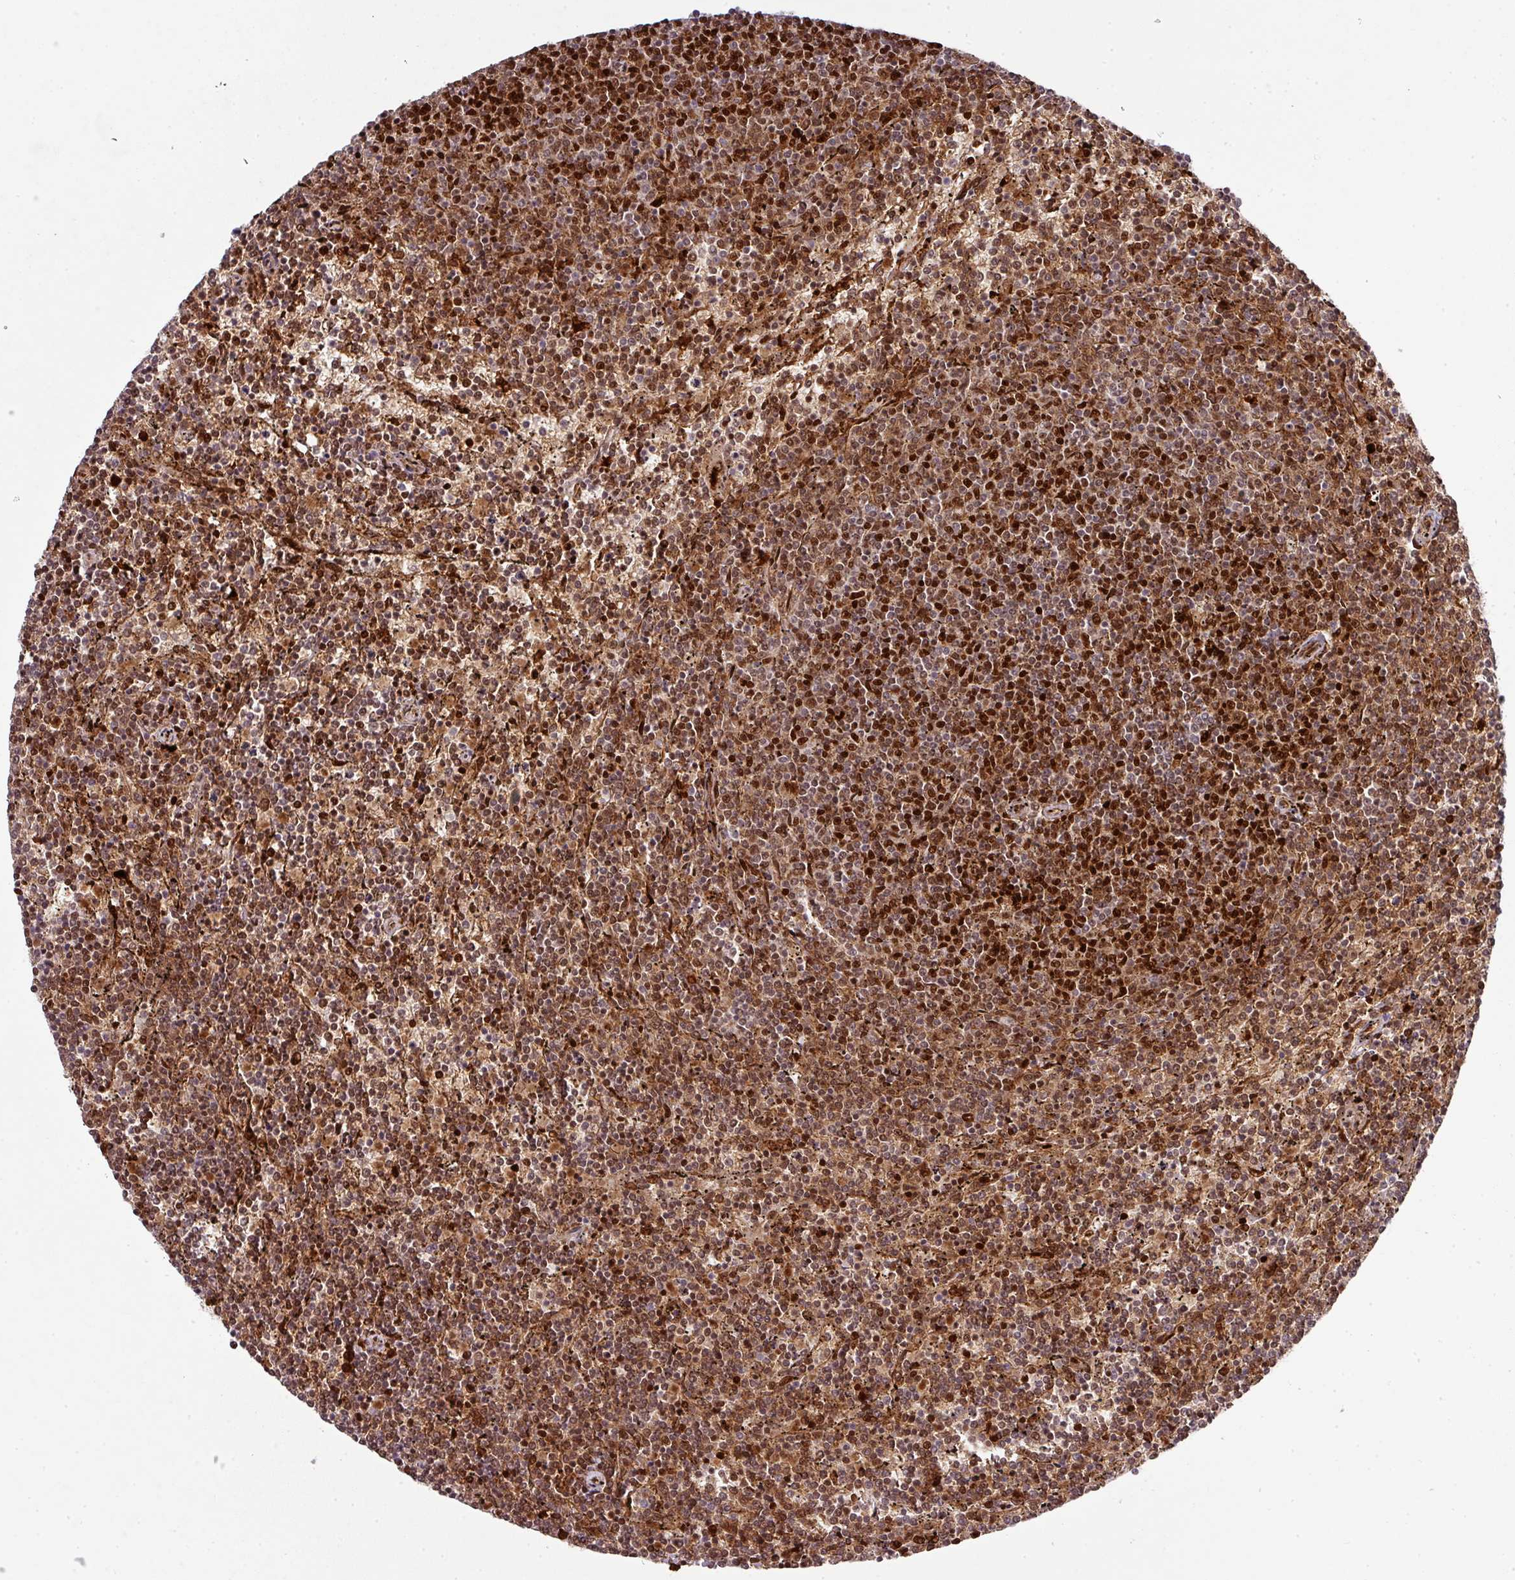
{"staining": {"intensity": "moderate", "quantity": ">75%", "location": "cytoplasmic/membranous,nuclear"}, "tissue": "lymphoma", "cell_type": "Tumor cells", "image_type": "cancer", "snomed": [{"axis": "morphology", "description": "Malignant lymphoma, non-Hodgkin's type, Low grade"}, {"axis": "topography", "description": "Spleen"}], "caption": "Immunohistochemical staining of lymphoma demonstrates medium levels of moderate cytoplasmic/membranous and nuclear protein staining in about >75% of tumor cells. The protein is shown in brown color, while the nuclei are stained blue.", "gene": "NEIL1", "patient": {"sex": "female", "age": 50}}